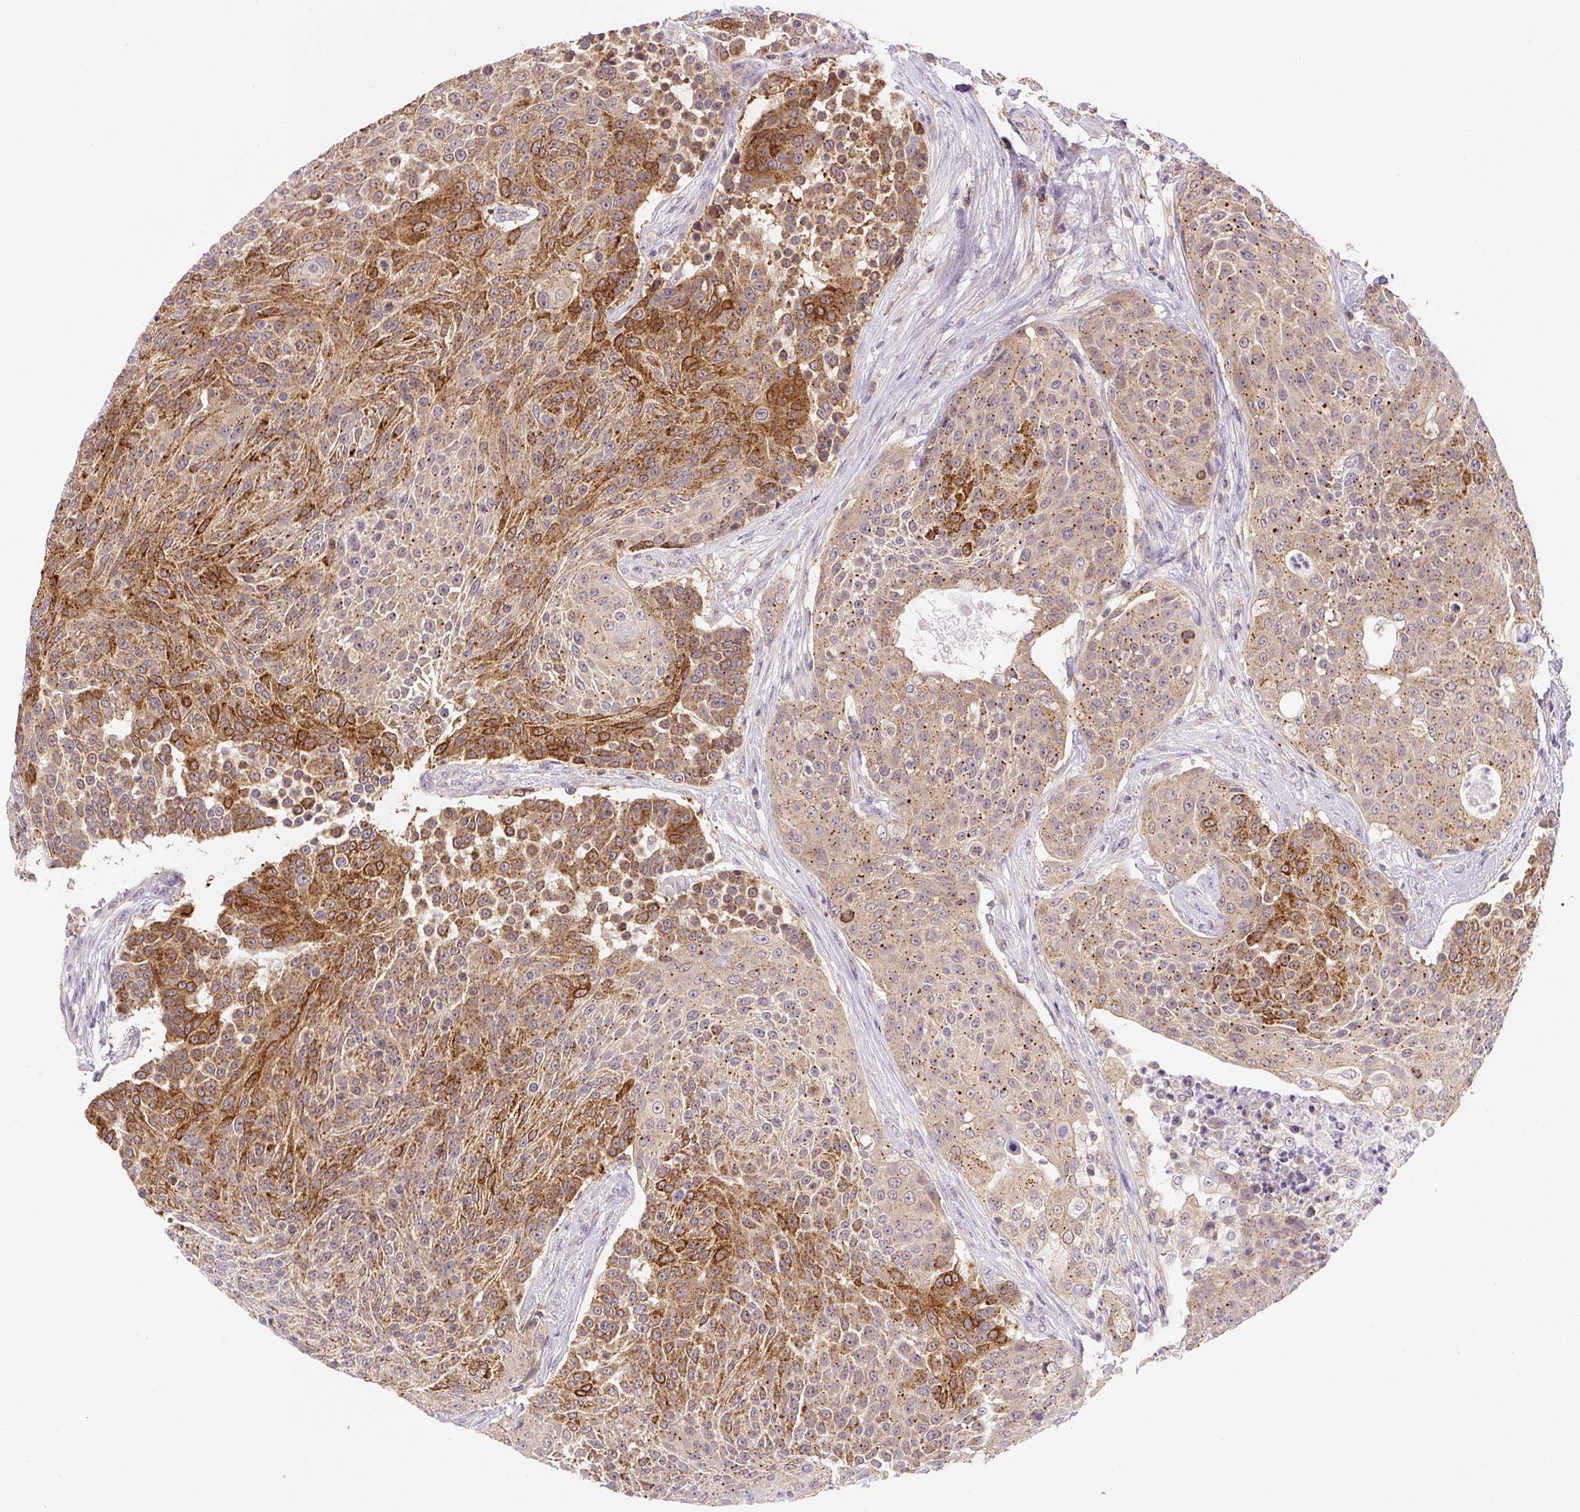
{"staining": {"intensity": "strong", "quantity": "25%-75%", "location": "cytoplasmic/membranous"}, "tissue": "urothelial cancer", "cell_type": "Tumor cells", "image_type": "cancer", "snomed": [{"axis": "morphology", "description": "Urothelial carcinoma, High grade"}, {"axis": "topography", "description": "Urinary bladder"}], "caption": "Urothelial cancer was stained to show a protein in brown. There is high levels of strong cytoplasmic/membranous positivity in about 25%-75% of tumor cells.", "gene": "PLA2G4A", "patient": {"sex": "female", "age": 63}}